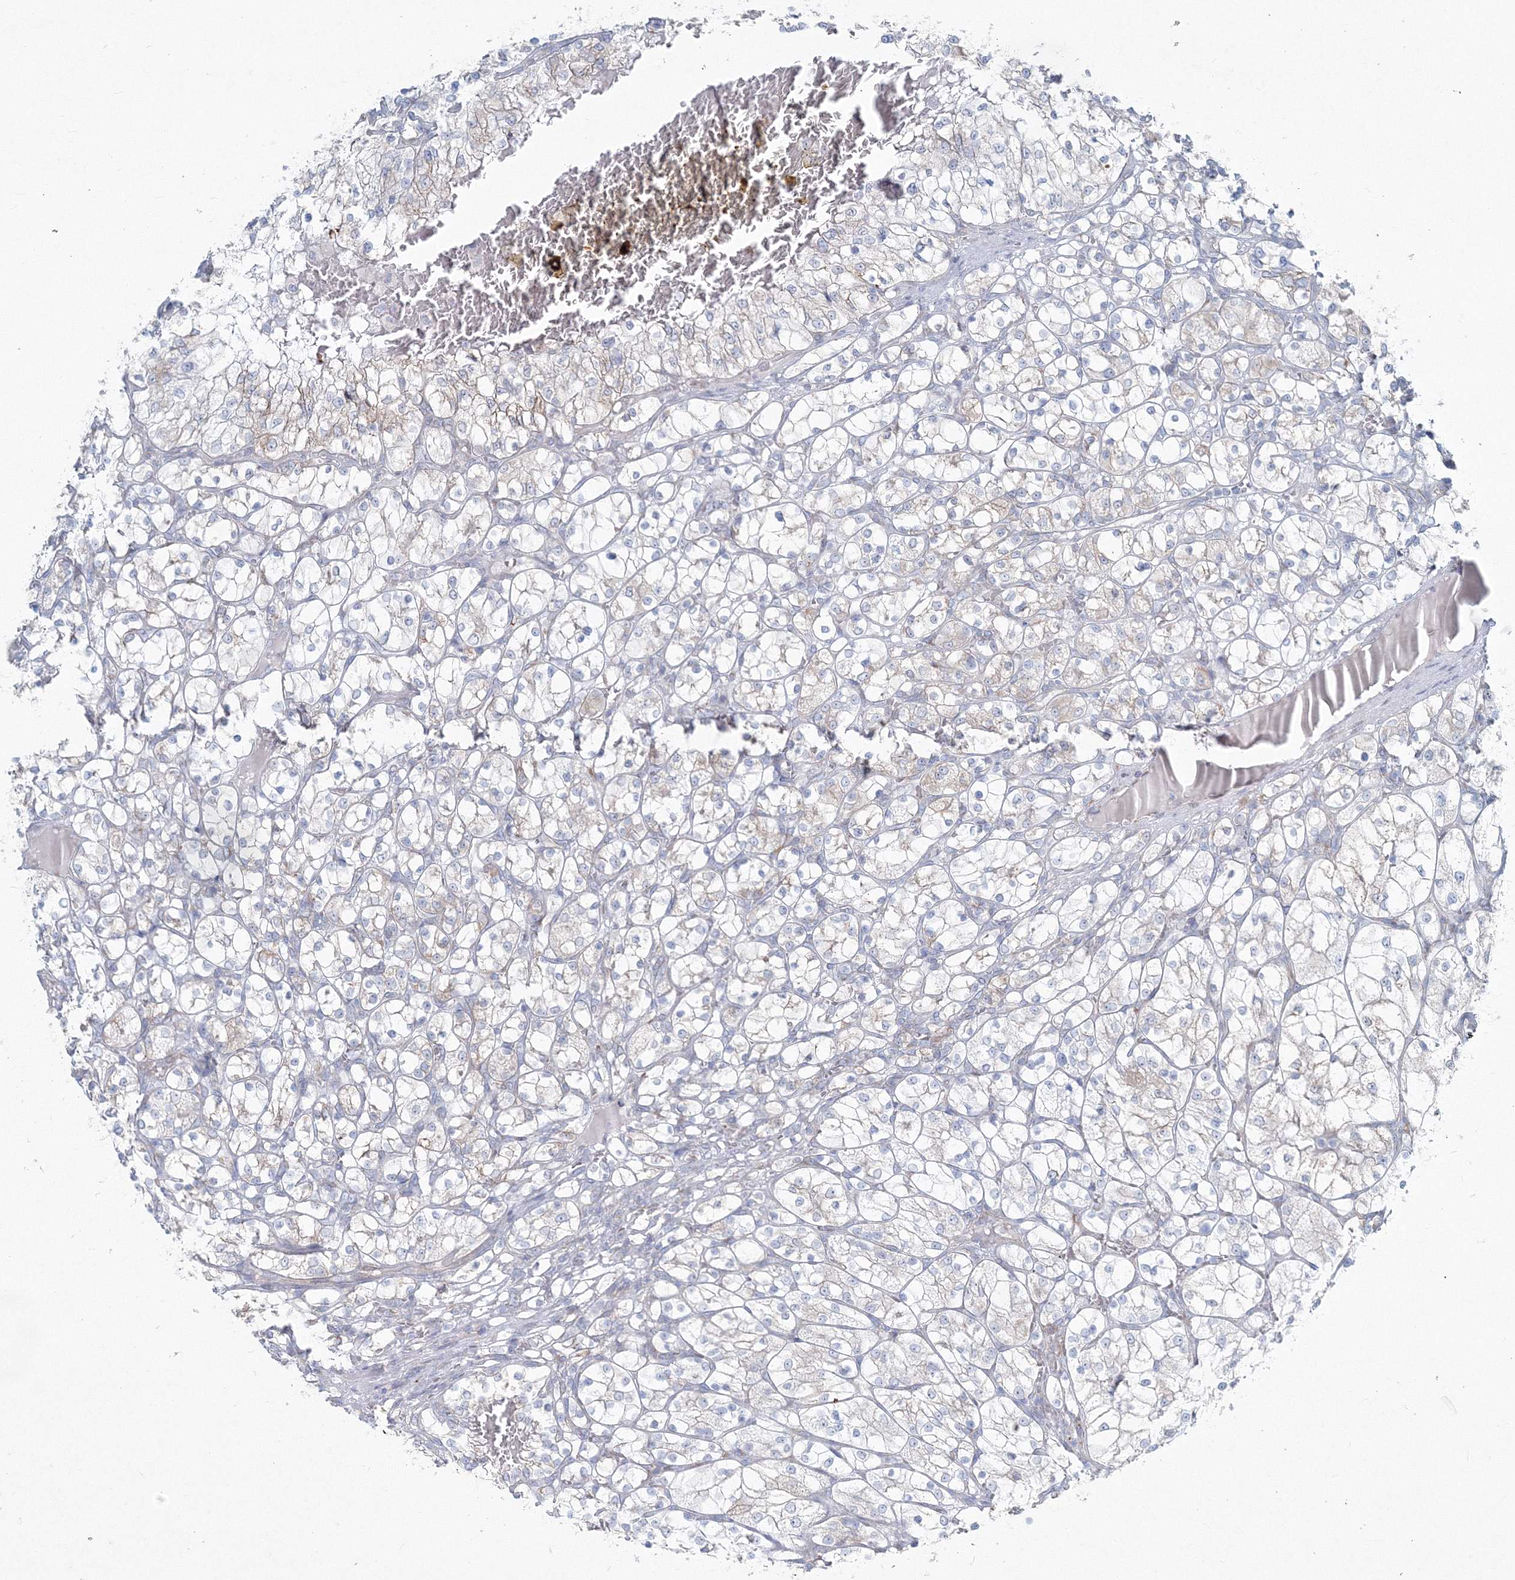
{"staining": {"intensity": "negative", "quantity": "none", "location": "none"}, "tissue": "renal cancer", "cell_type": "Tumor cells", "image_type": "cancer", "snomed": [{"axis": "morphology", "description": "Adenocarcinoma, NOS"}, {"axis": "topography", "description": "Kidney"}], "caption": "Tumor cells are negative for brown protein staining in renal cancer.", "gene": "RCN1", "patient": {"sex": "female", "age": 69}}